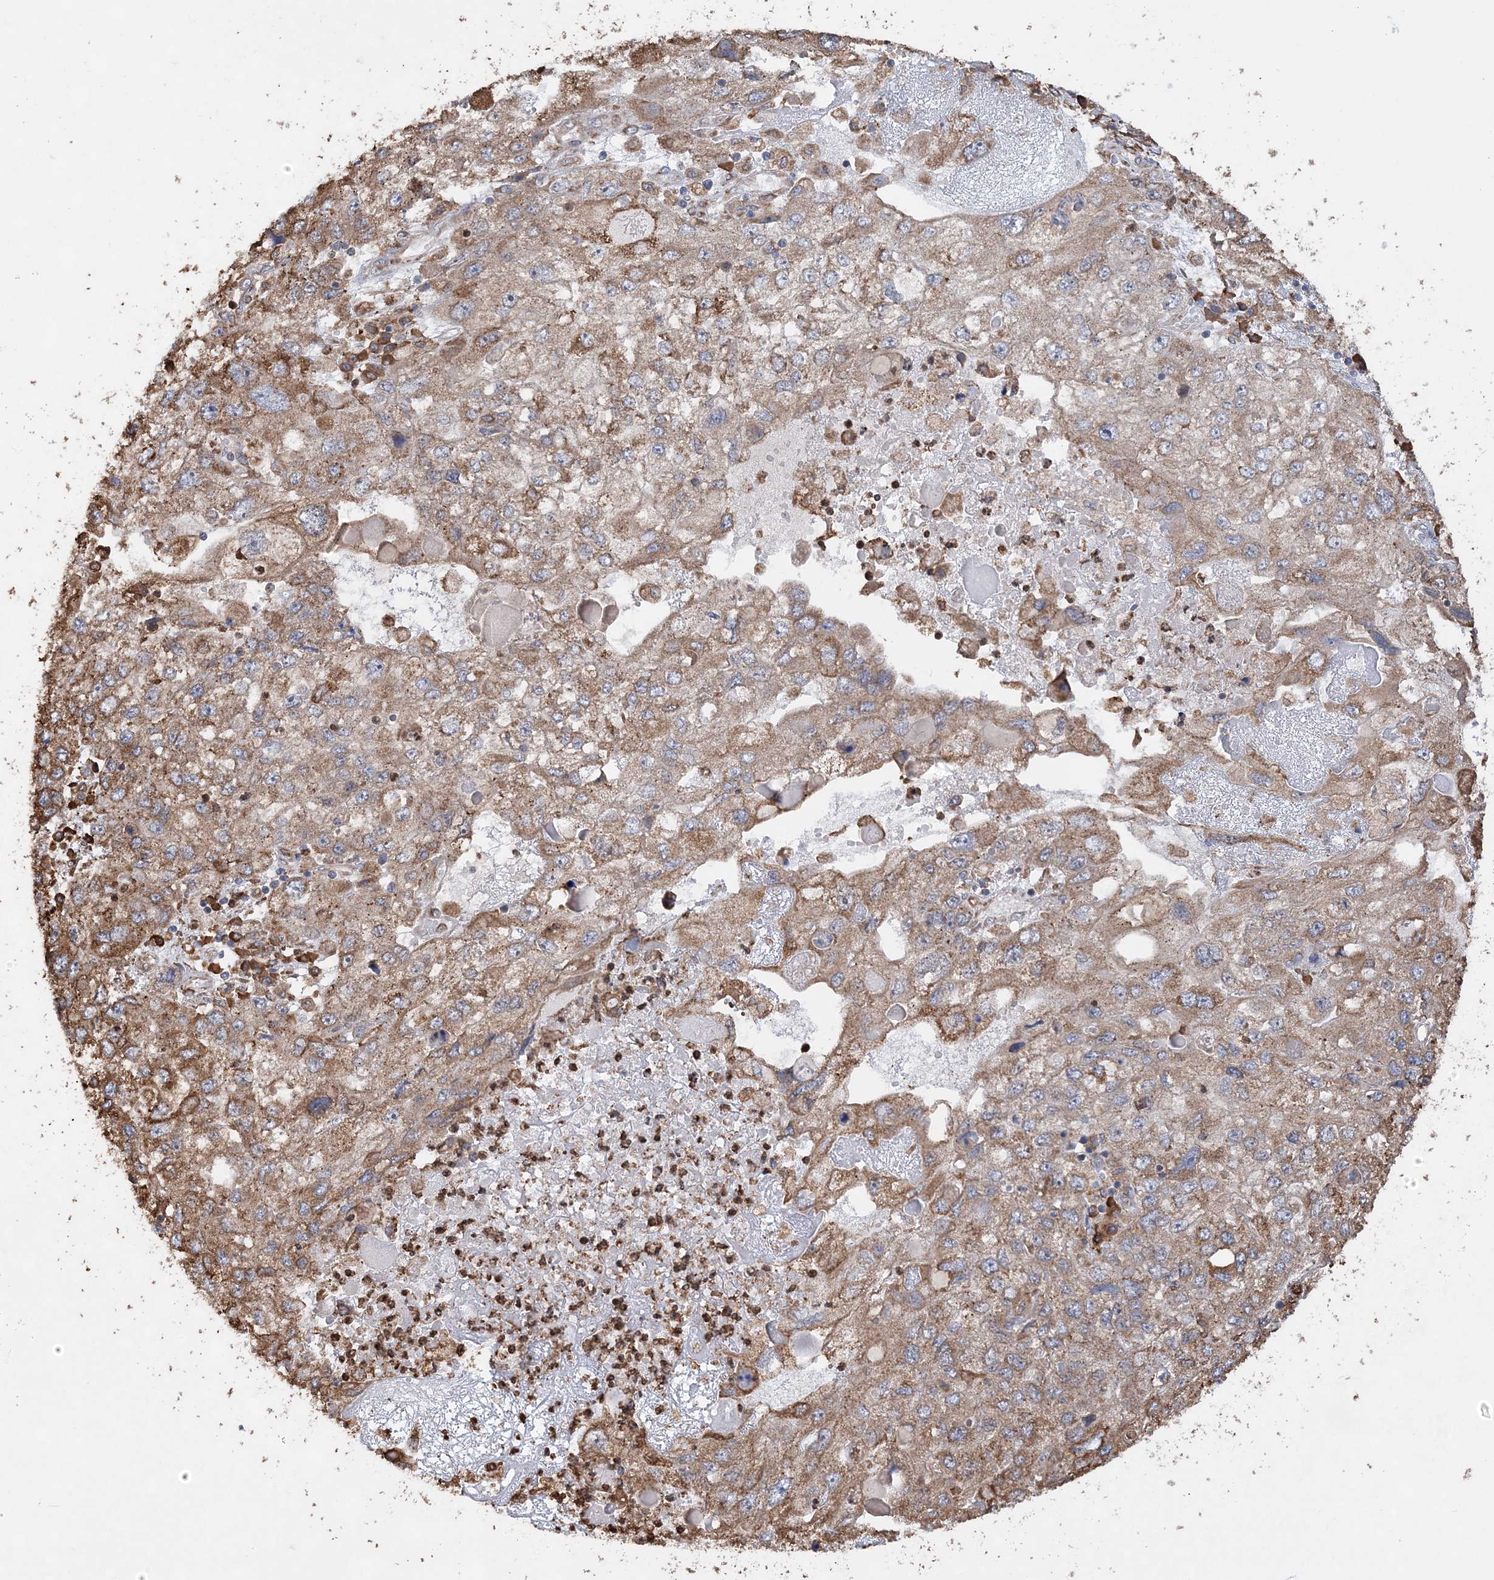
{"staining": {"intensity": "moderate", "quantity": ">75%", "location": "cytoplasmic/membranous"}, "tissue": "endometrial cancer", "cell_type": "Tumor cells", "image_type": "cancer", "snomed": [{"axis": "morphology", "description": "Adenocarcinoma, NOS"}, {"axis": "topography", "description": "Endometrium"}], "caption": "A micrograph of endometrial adenocarcinoma stained for a protein shows moderate cytoplasmic/membranous brown staining in tumor cells.", "gene": "WDR12", "patient": {"sex": "female", "age": 49}}